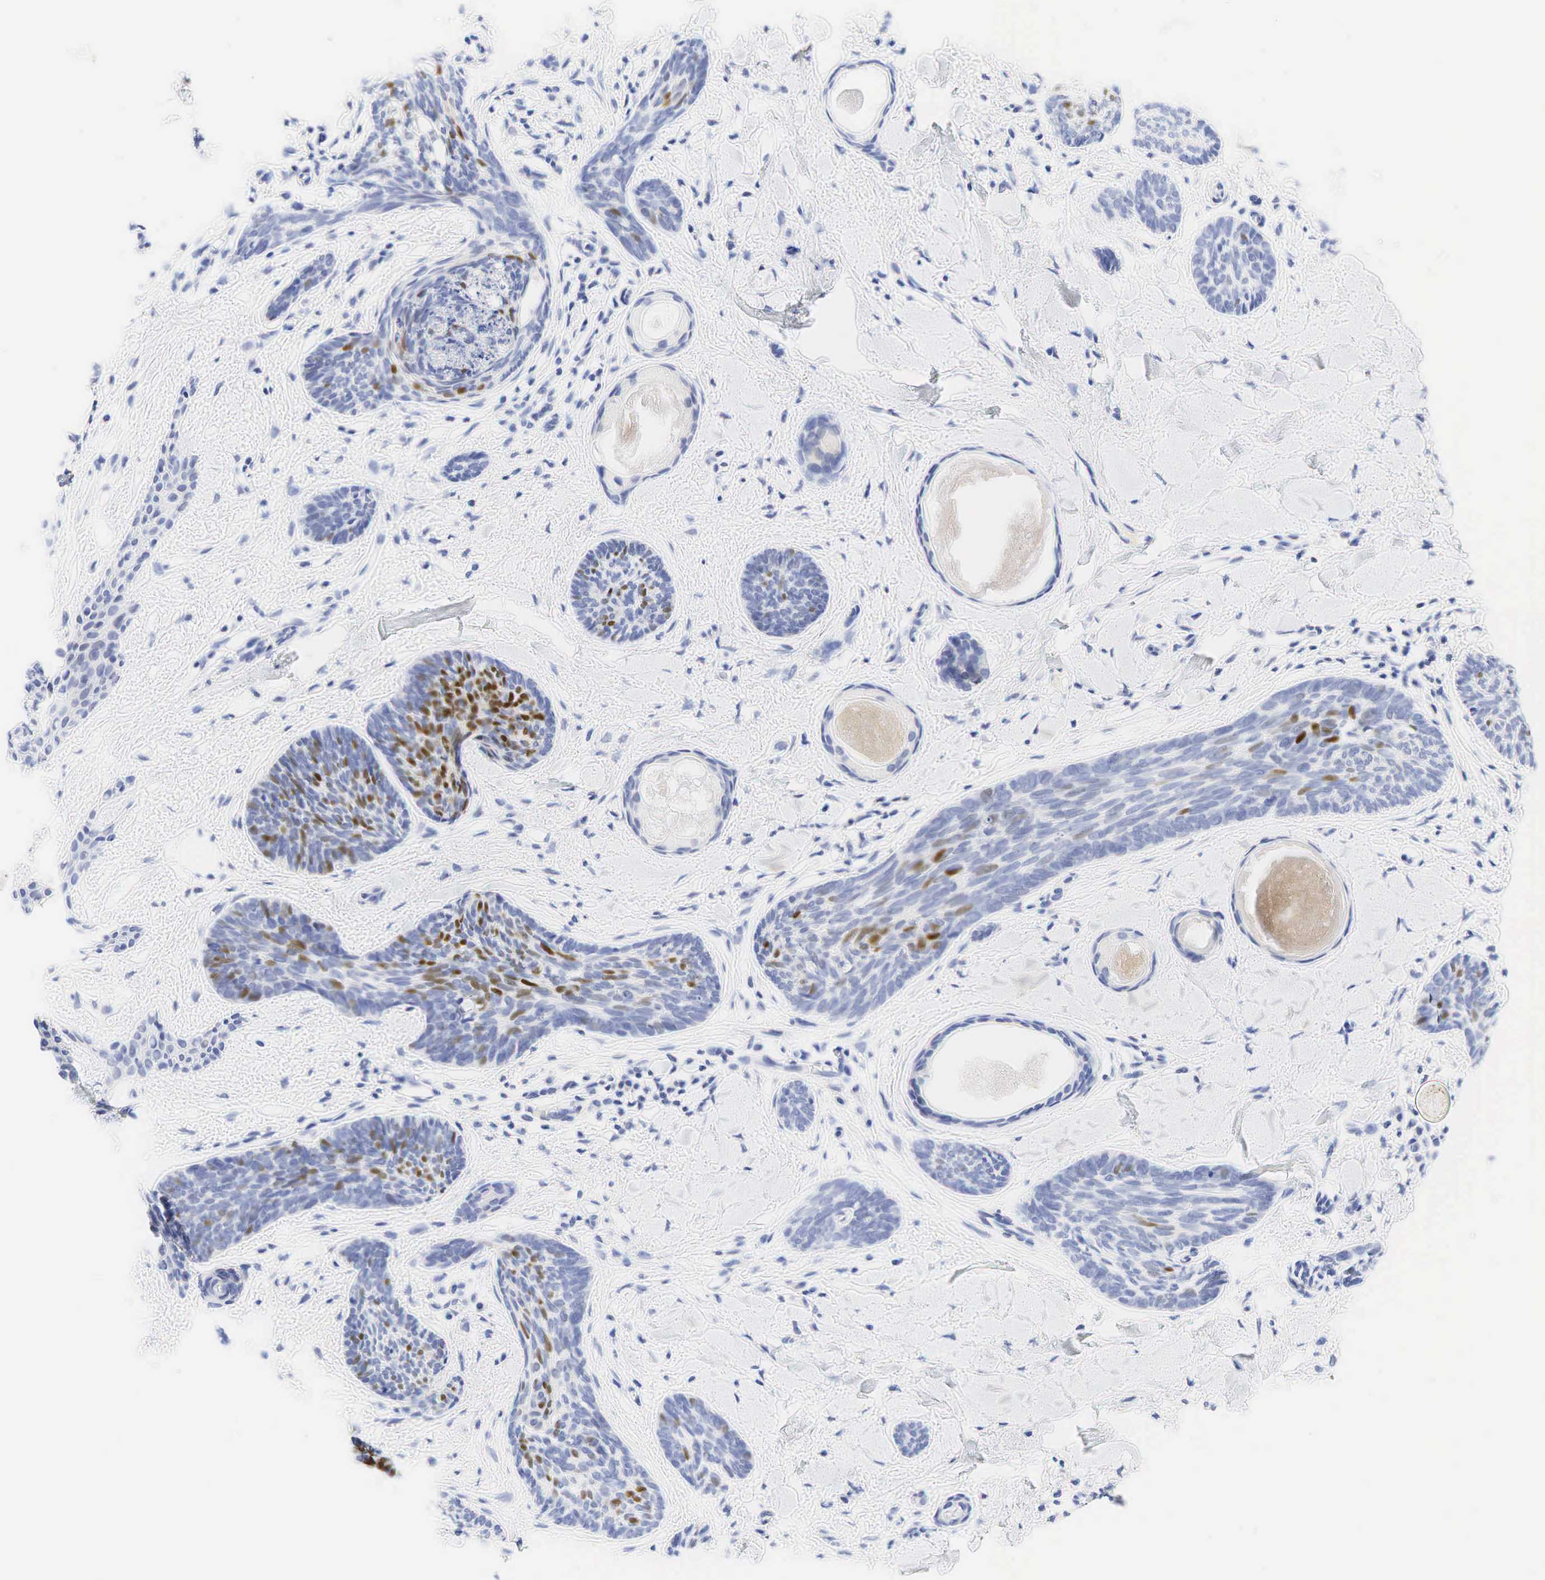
{"staining": {"intensity": "strong", "quantity": "25%-75%", "location": "nuclear"}, "tissue": "skin cancer", "cell_type": "Tumor cells", "image_type": "cancer", "snomed": [{"axis": "morphology", "description": "Basal cell carcinoma"}, {"axis": "topography", "description": "Skin"}], "caption": "High-power microscopy captured an immunohistochemistry (IHC) micrograph of skin cancer, revealing strong nuclear expression in about 25%-75% of tumor cells.", "gene": "AR", "patient": {"sex": "male", "age": 89}}